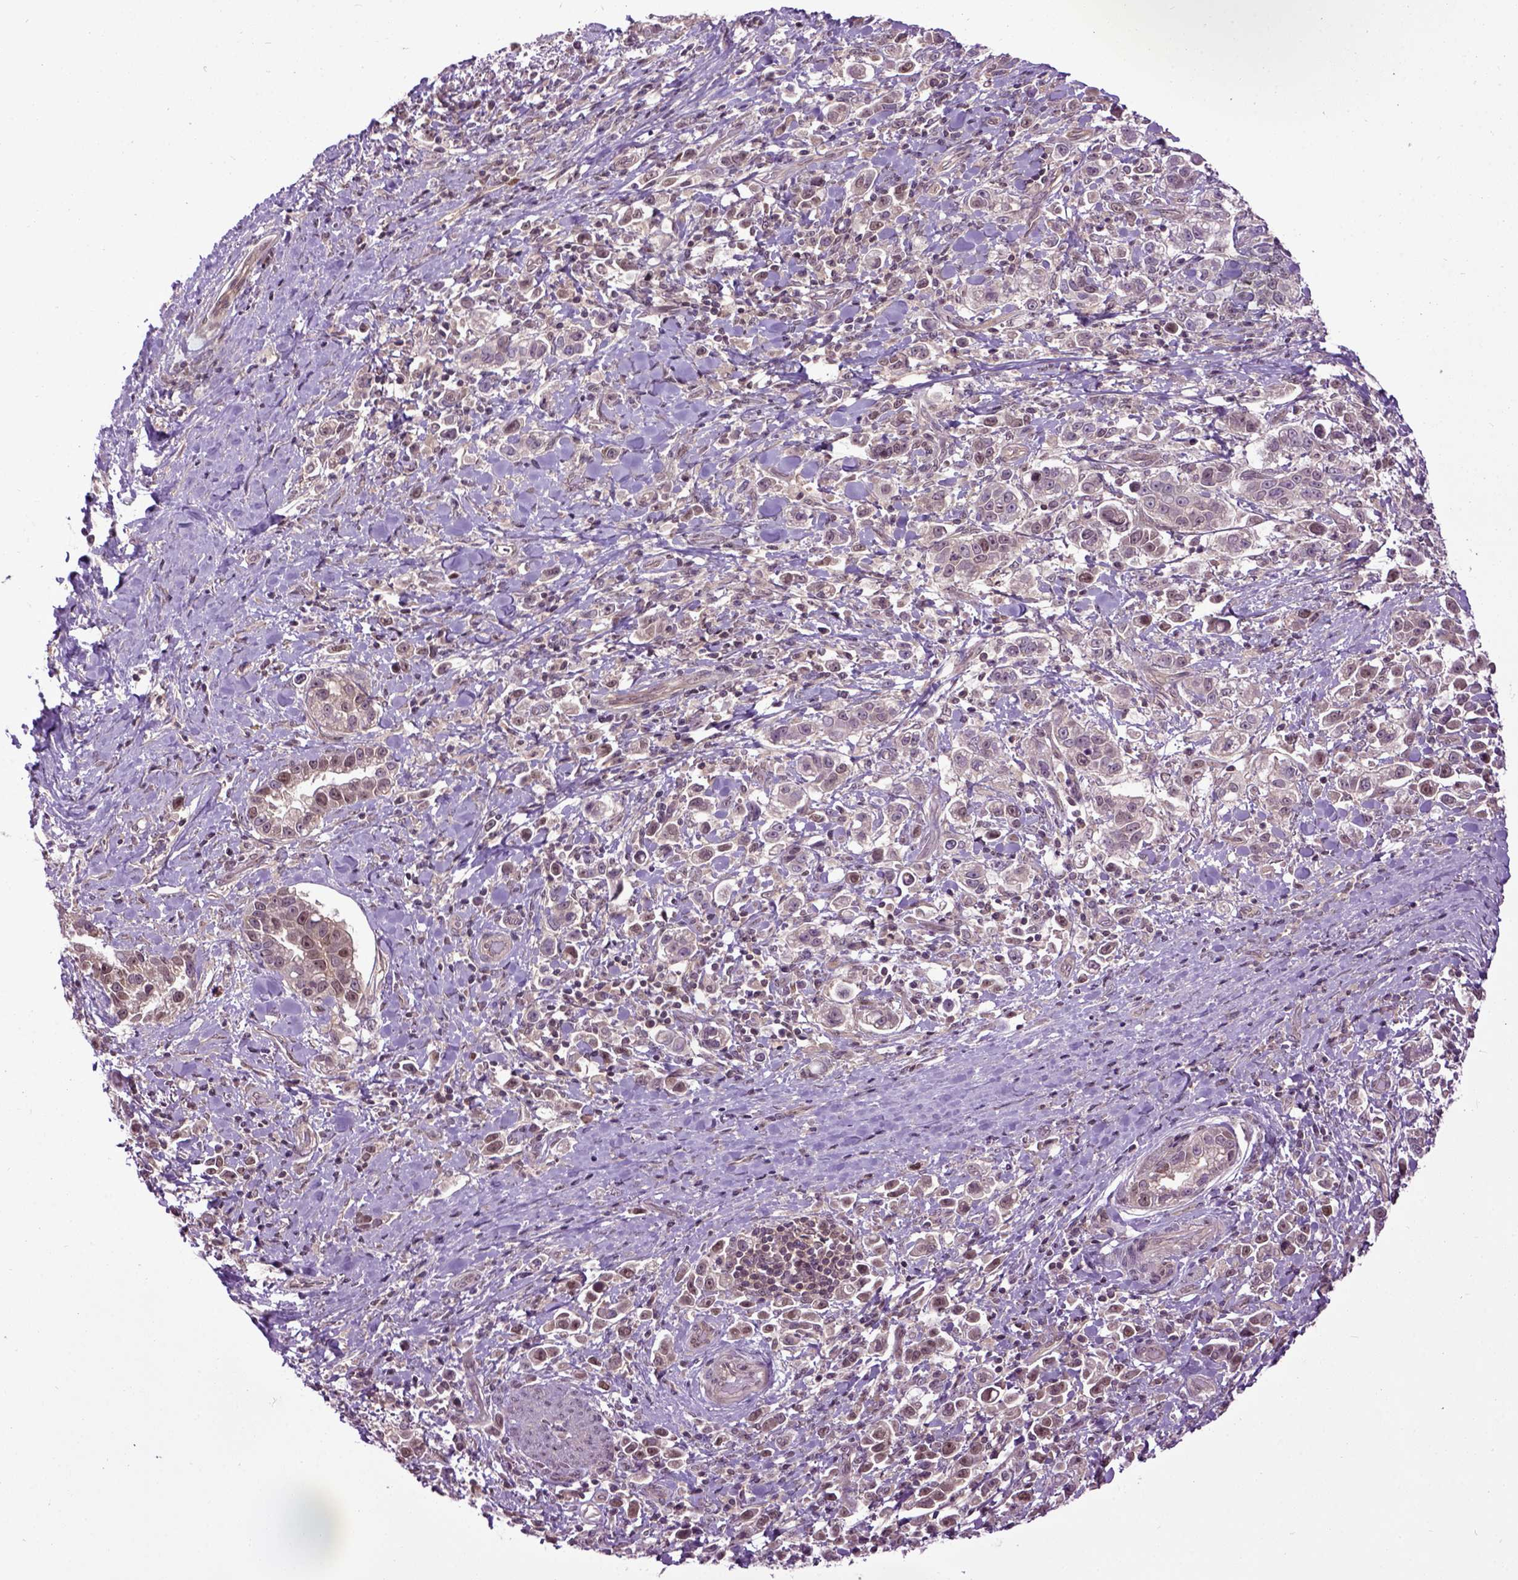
{"staining": {"intensity": "moderate", "quantity": ">75%", "location": "cytoplasmic/membranous,nuclear"}, "tissue": "stomach cancer", "cell_type": "Tumor cells", "image_type": "cancer", "snomed": [{"axis": "morphology", "description": "Adenocarcinoma, NOS"}, {"axis": "topography", "description": "Stomach"}], "caption": "IHC photomicrograph of neoplastic tissue: stomach adenocarcinoma stained using IHC displays medium levels of moderate protein expression localized specifically in the cytoplasmic/membranous and nuclear of tumor cells, appearing as a cytoplasmic/membranous and nuclear brown color.", "gene": "WDR48", "patient": {"sex": "male", "age": 93}}